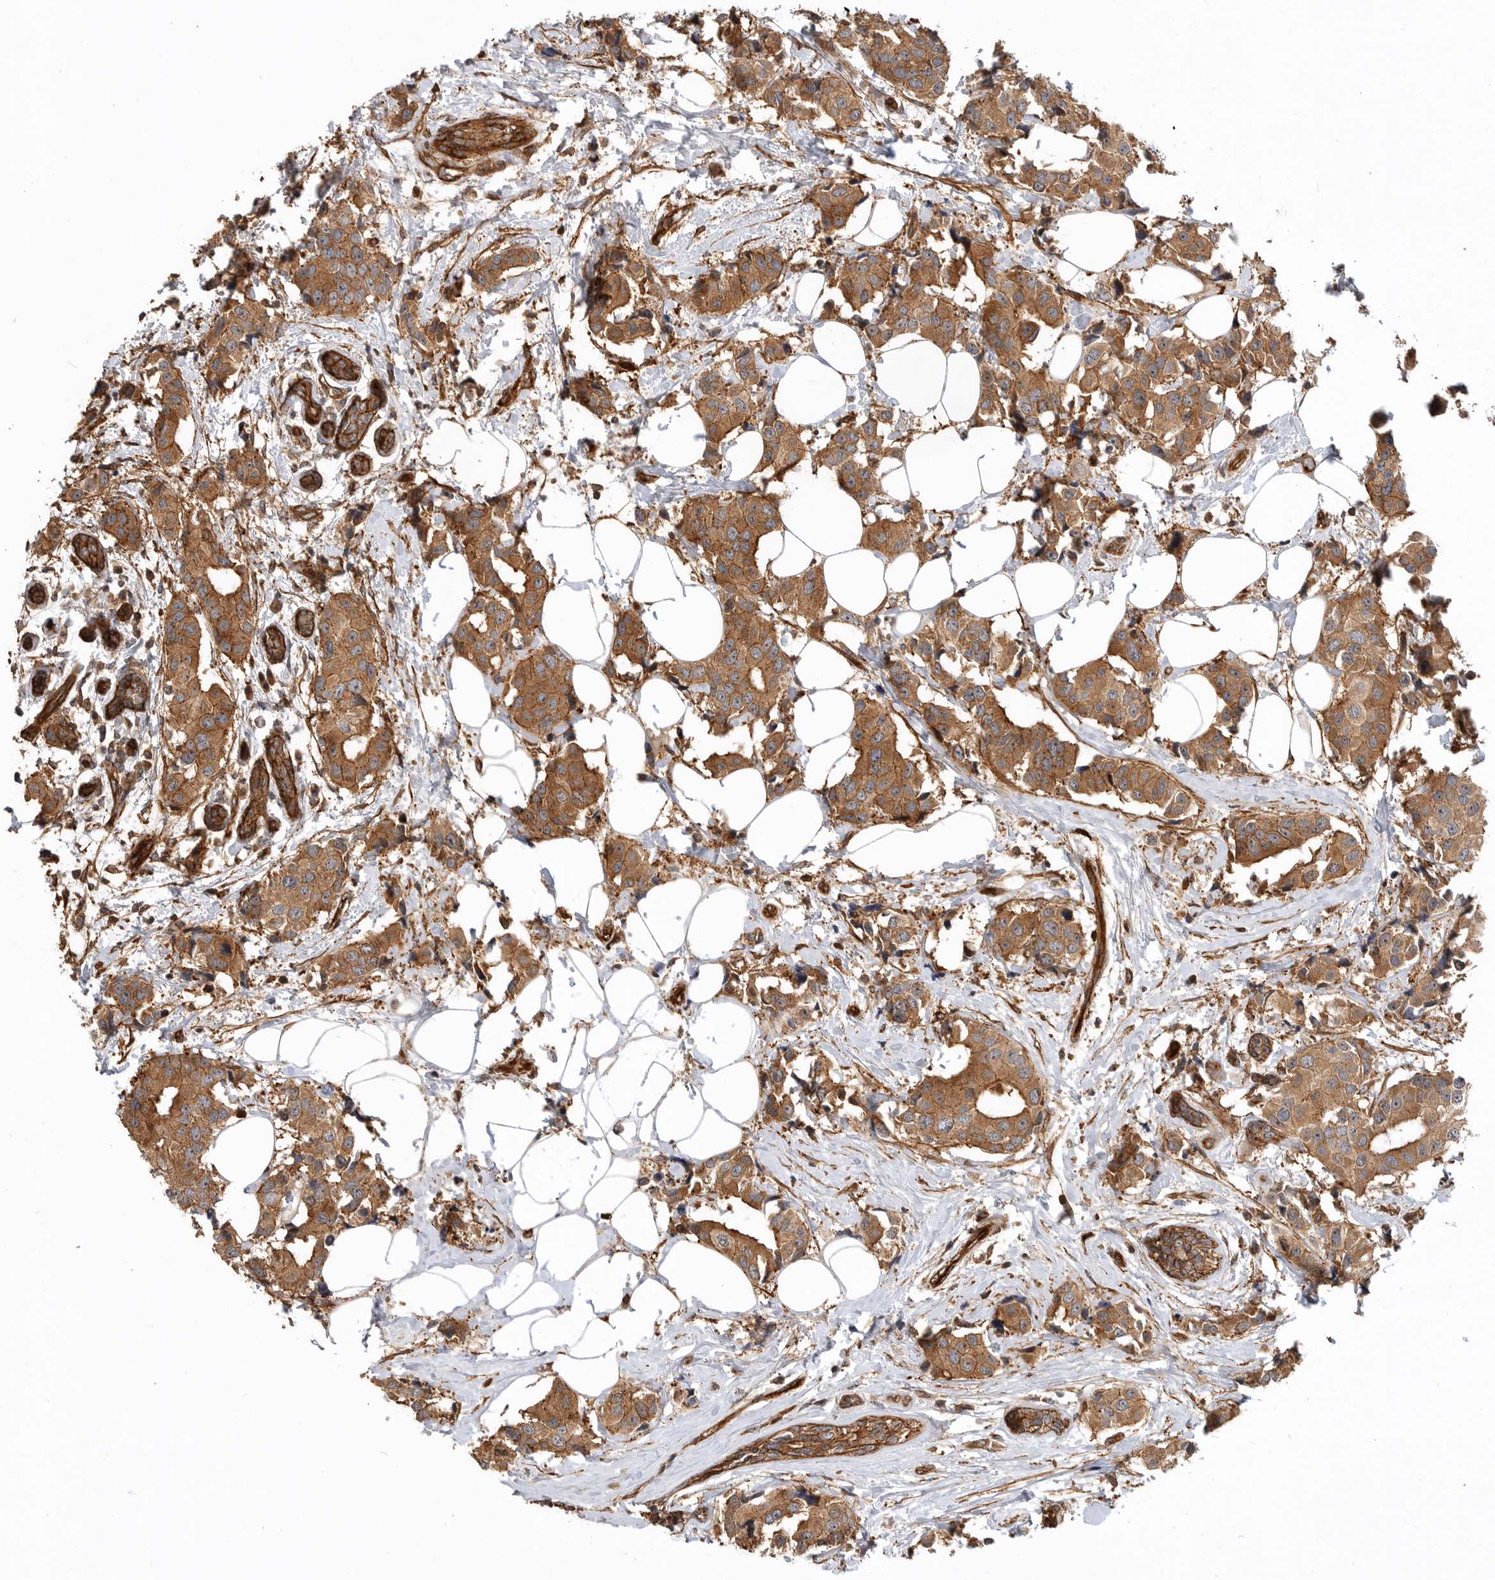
{"staining": {"intensity": "moderate", "quantity": ">75%", "location": "cytoplasmic/membranous"}, "tissue": "breast cancer", "cell_type": "Tumor cells", "image_type": "cancer", "snomed": [{"axis": "morphology", "description": "Normal tissue, NOS"}, {"axis": "morphology", "description": "Duct carcinoma"}, {"axis": "topography", "description": "Breast"}], "caption": "Breast cancer (intraductal carcinoma) stained for a protein (brown) displays moderate cytoplasmic/membranous positive expression in about >75% of tumor cells.", "gene": "GPATCH2", "patient": {"sex": "female", "age": 39}}